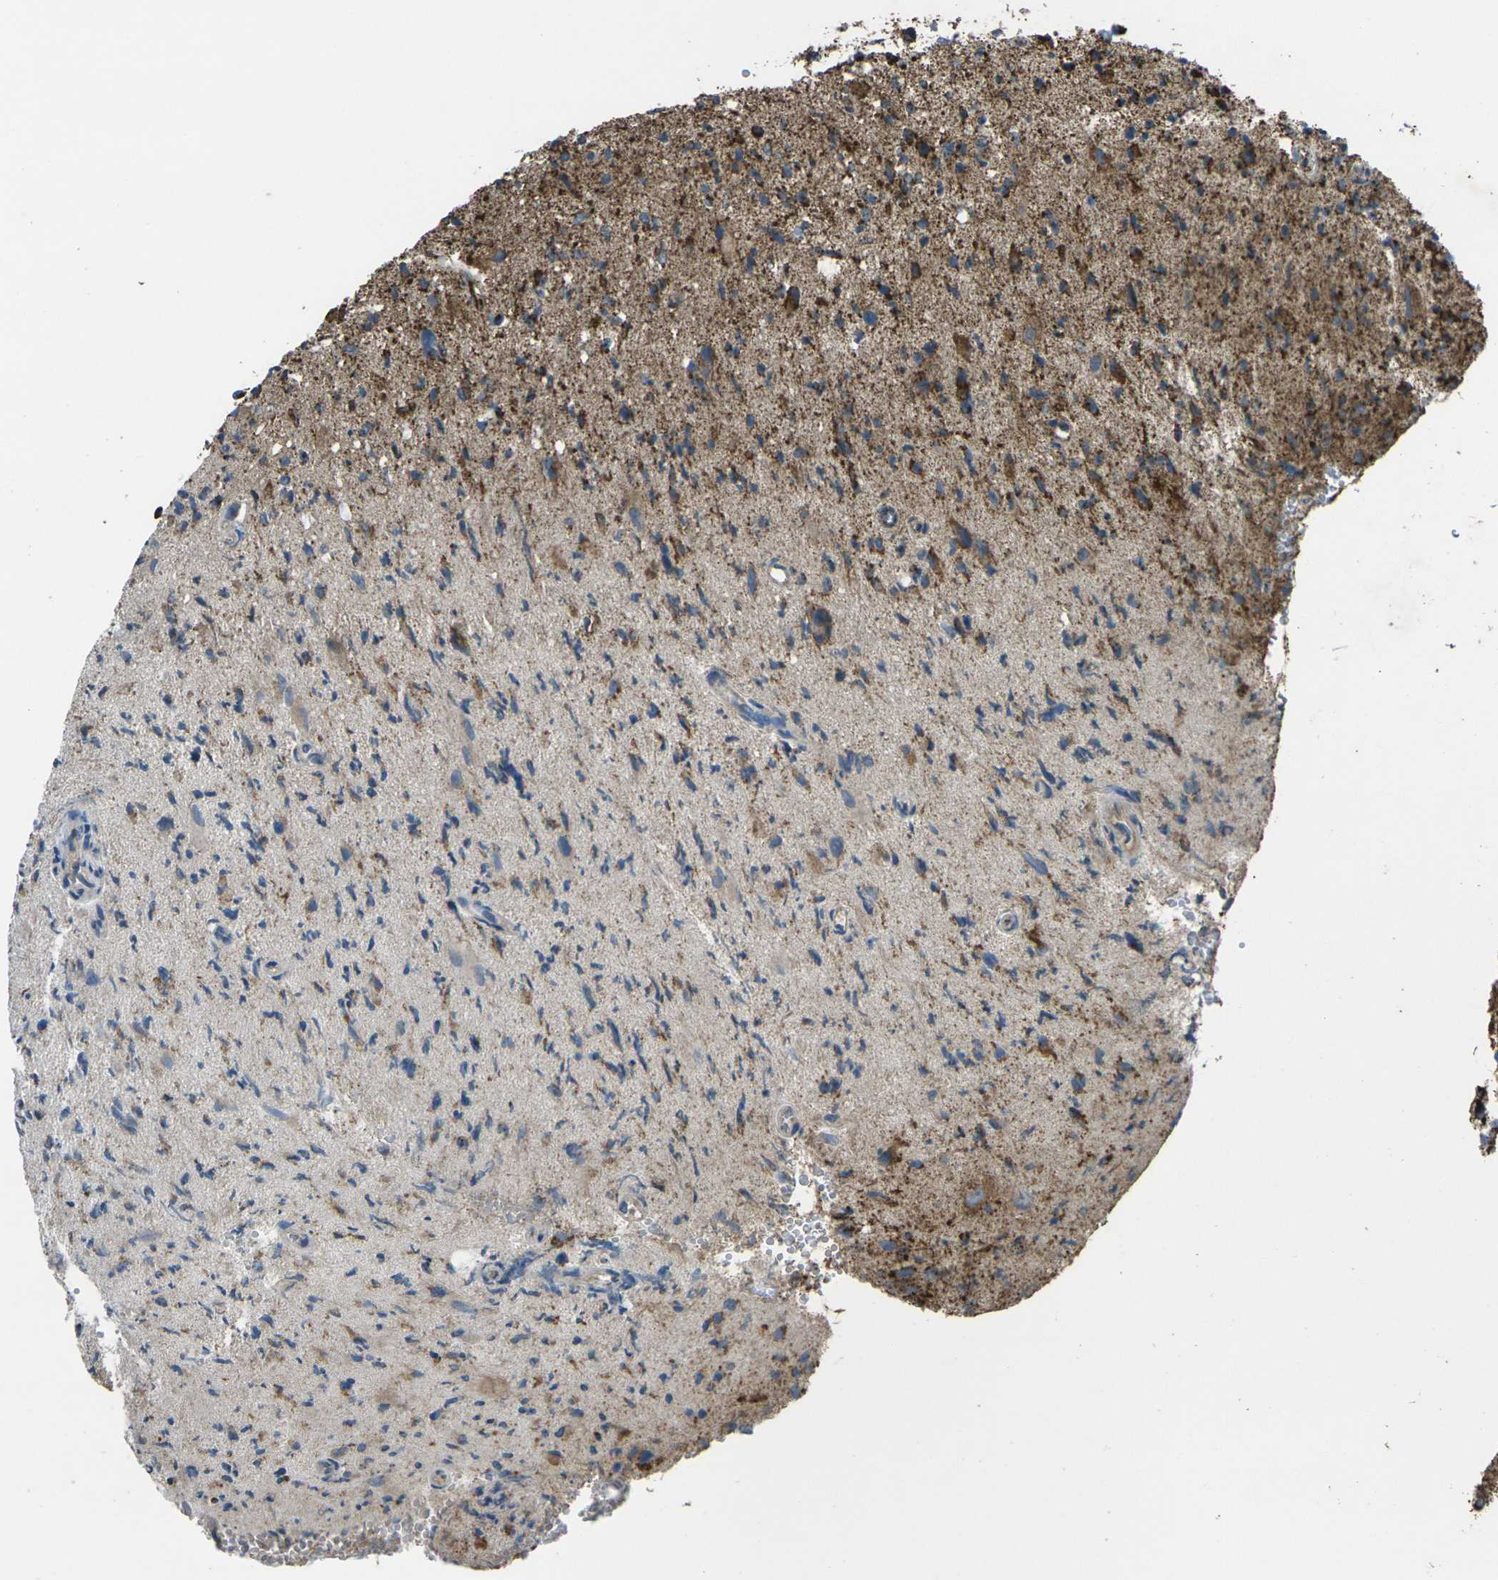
{"staining": {"intensity": "strong", "quantity": ">75%", "location": "cytoplasmic/membranous"}, "tissue": "glioma", "cell_type": "Tumor cells", "image_type": "cancer", "snomed": [{"axis": "morphology", "description": "Glioma, malignant, High grade"}, {"axis": "topography", "description": "Brain"}], "caption": "Glioma stained with DAB immunohistochemistry (IHC) exhibits high levels of strong cytoplasmic/membranous positivity in about >75% of tumor cells.", "gene": "KLHL5", "patient": {"sex": "male", "age": 48}}